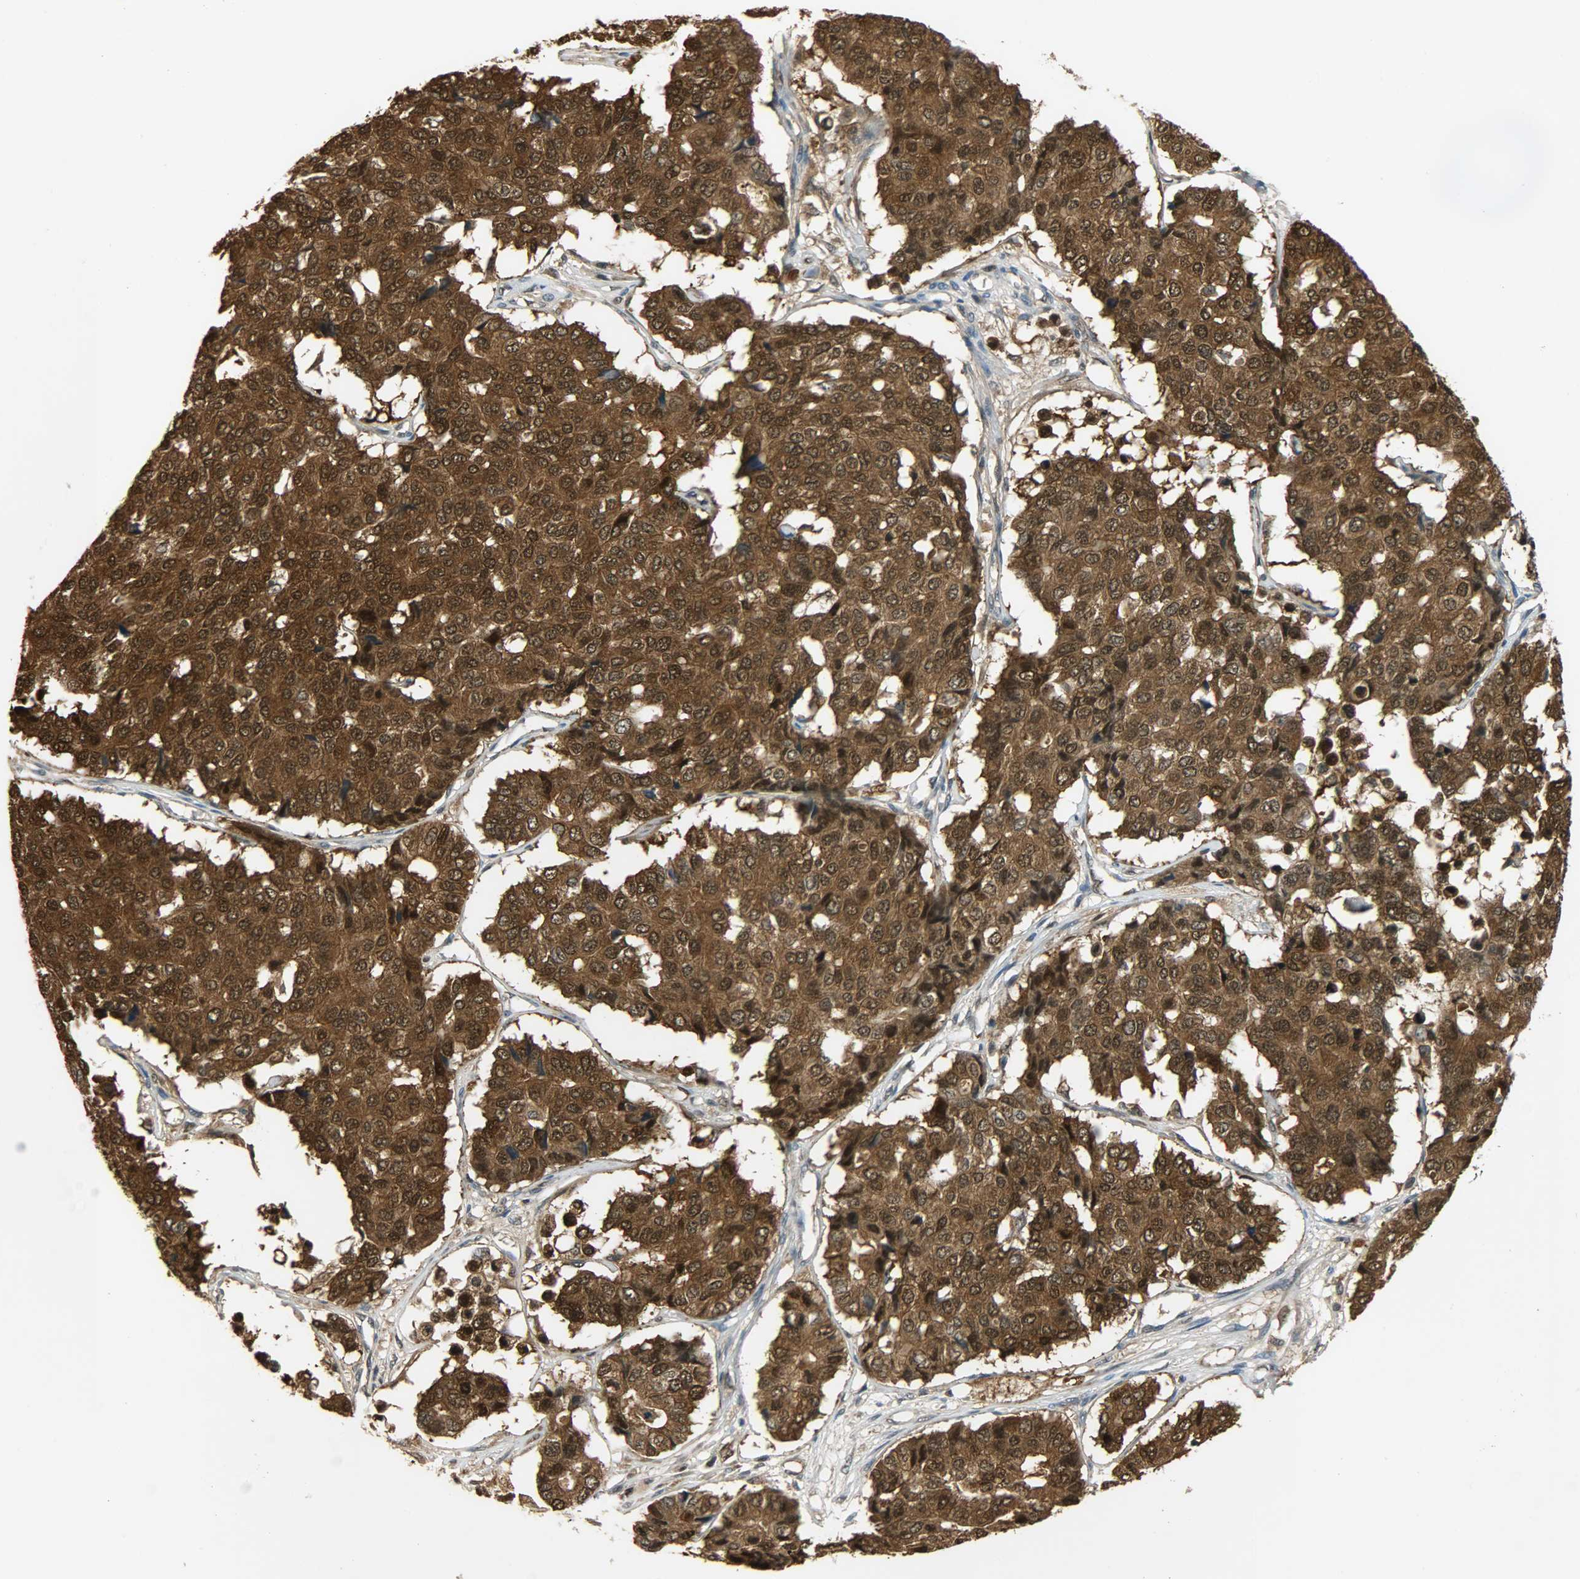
{"staining": {"intensity": "strong", "quantity": ">75%", "location": "cytoplasmic/membranous,nuclear"}, "tissue": "pancreatic cancer", "cell_type": "Tumor cells", "image_type": "cancer", "snomed": [{"axis": "morphology", "description": "Adenocarcinoma, NOS"}, {"axis": "topography", "description": "Pancreas"}], "caption": "Pancreatic cancer stained with DAB immunohistochemistry (IHC) displays high levels of strong cytoplasmic/membranous and nuclear staining in about >75% of tumor cells.", "gene": "EIF4EBP1", "patient": {"sex": "male", "age": 50}}